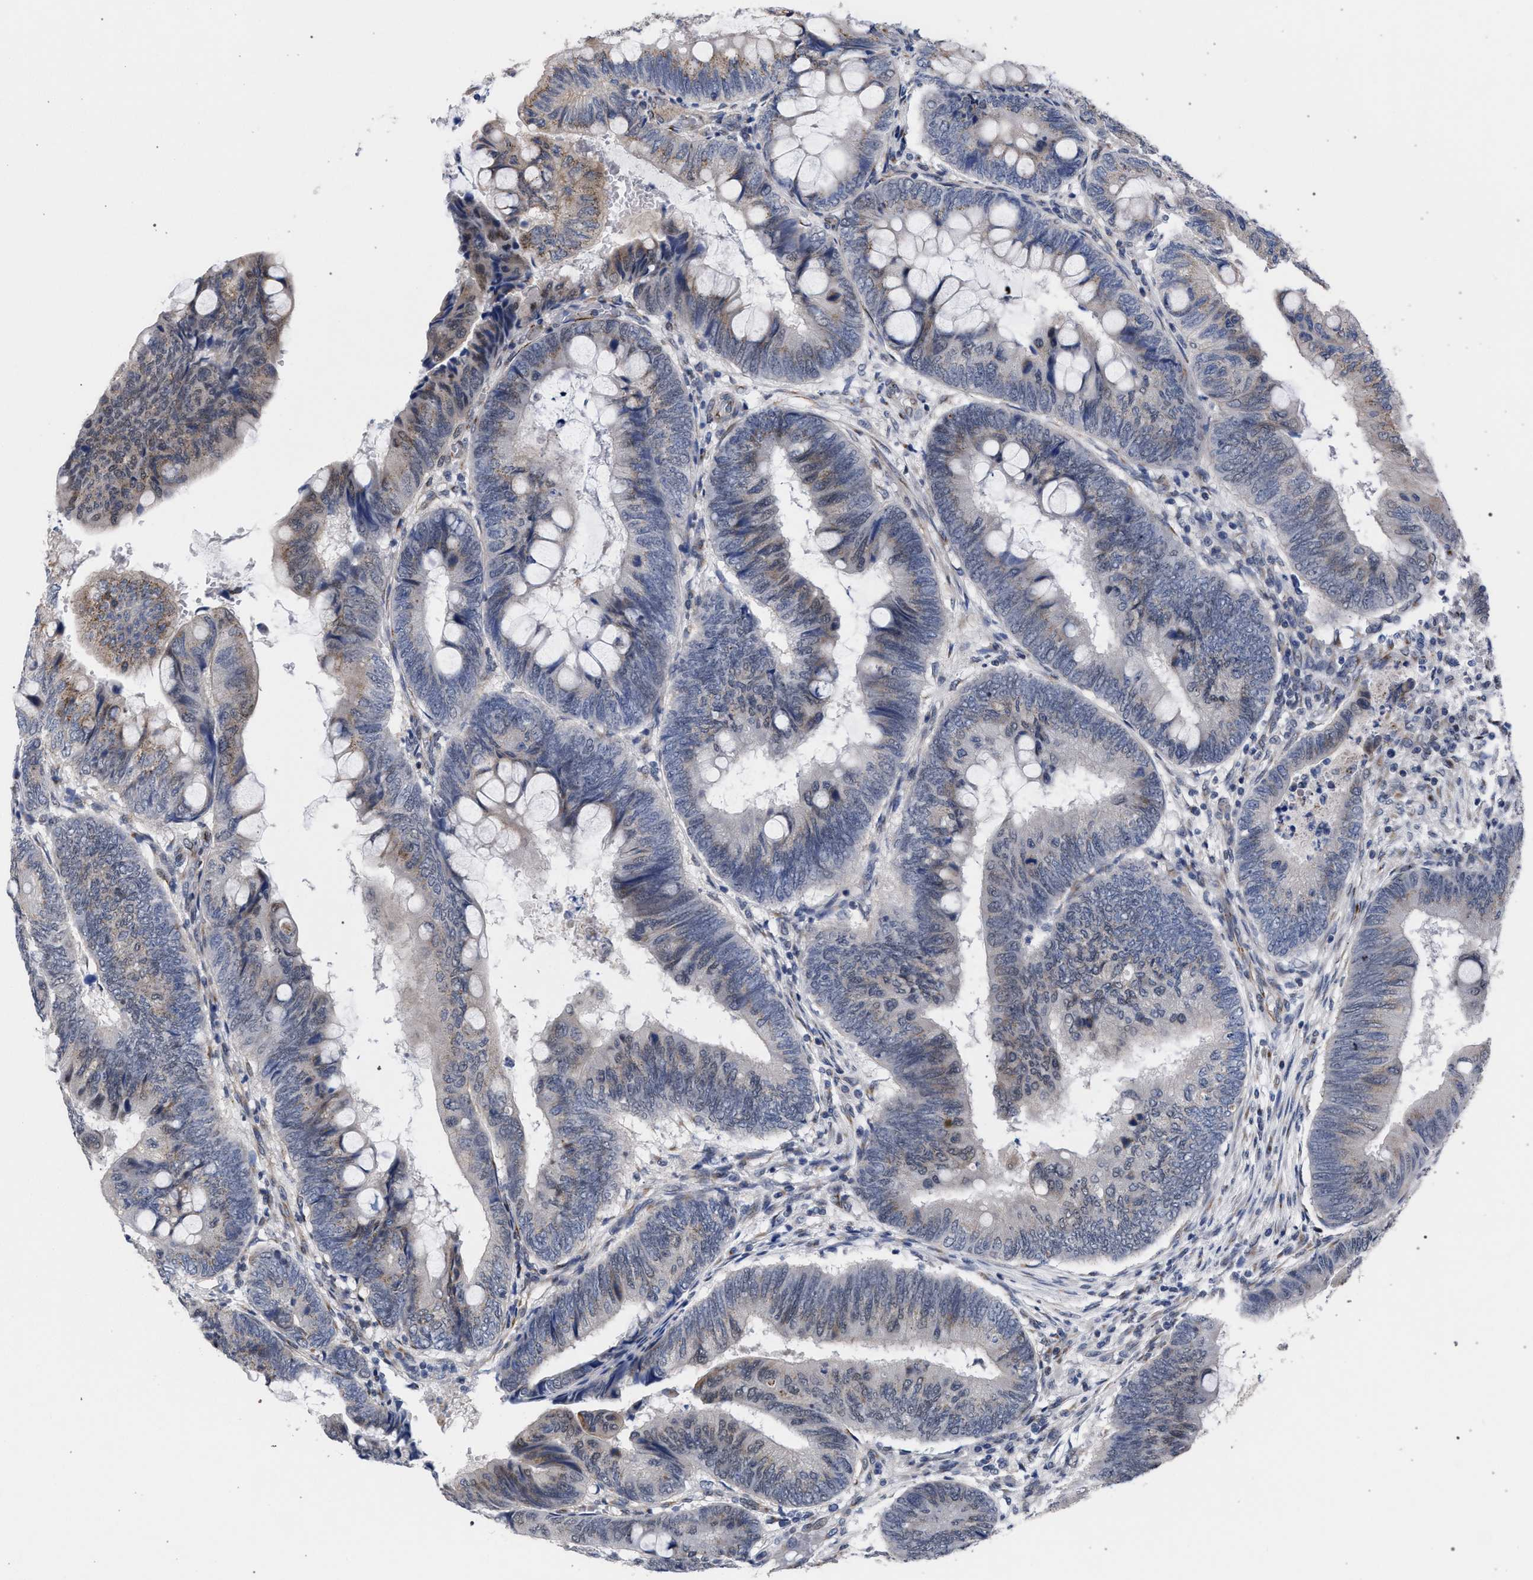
{"staining": {"intensity": "weak", "quantity": "25%-75%", "location": "cytoplasmic/membranous"}, "tissue": "colorectal cancer", "cell_type": "Tumor cells", "image_type": "cancer", "snomed": [{"axis": "morphology", "description": "Normal tissue, NOS"}, {"axis": "morphology", "description": "Adenocarcinoma, NOS"}, {"axis": "topography", "description": "Rectum"}, {"axis": "topography", "description": "Peripheral nerve tissue"}], "caption": "Immunohistochemistry (IHC) staining of colorectal cancer, which demonstrates low levels of weak cytoplasmic/membranous positivity in about 25%-75% of tumor cells indicating weak cytoplasmic/membranous protein positivity. The staining was performed using DAB (3,3'-diaminobenzidine) (brown) for protein detection and nuclei were counterstained in hematoxylin (blue).", "gene": "GOLGA2", "patient": {"sex": "male", "age": 92}}